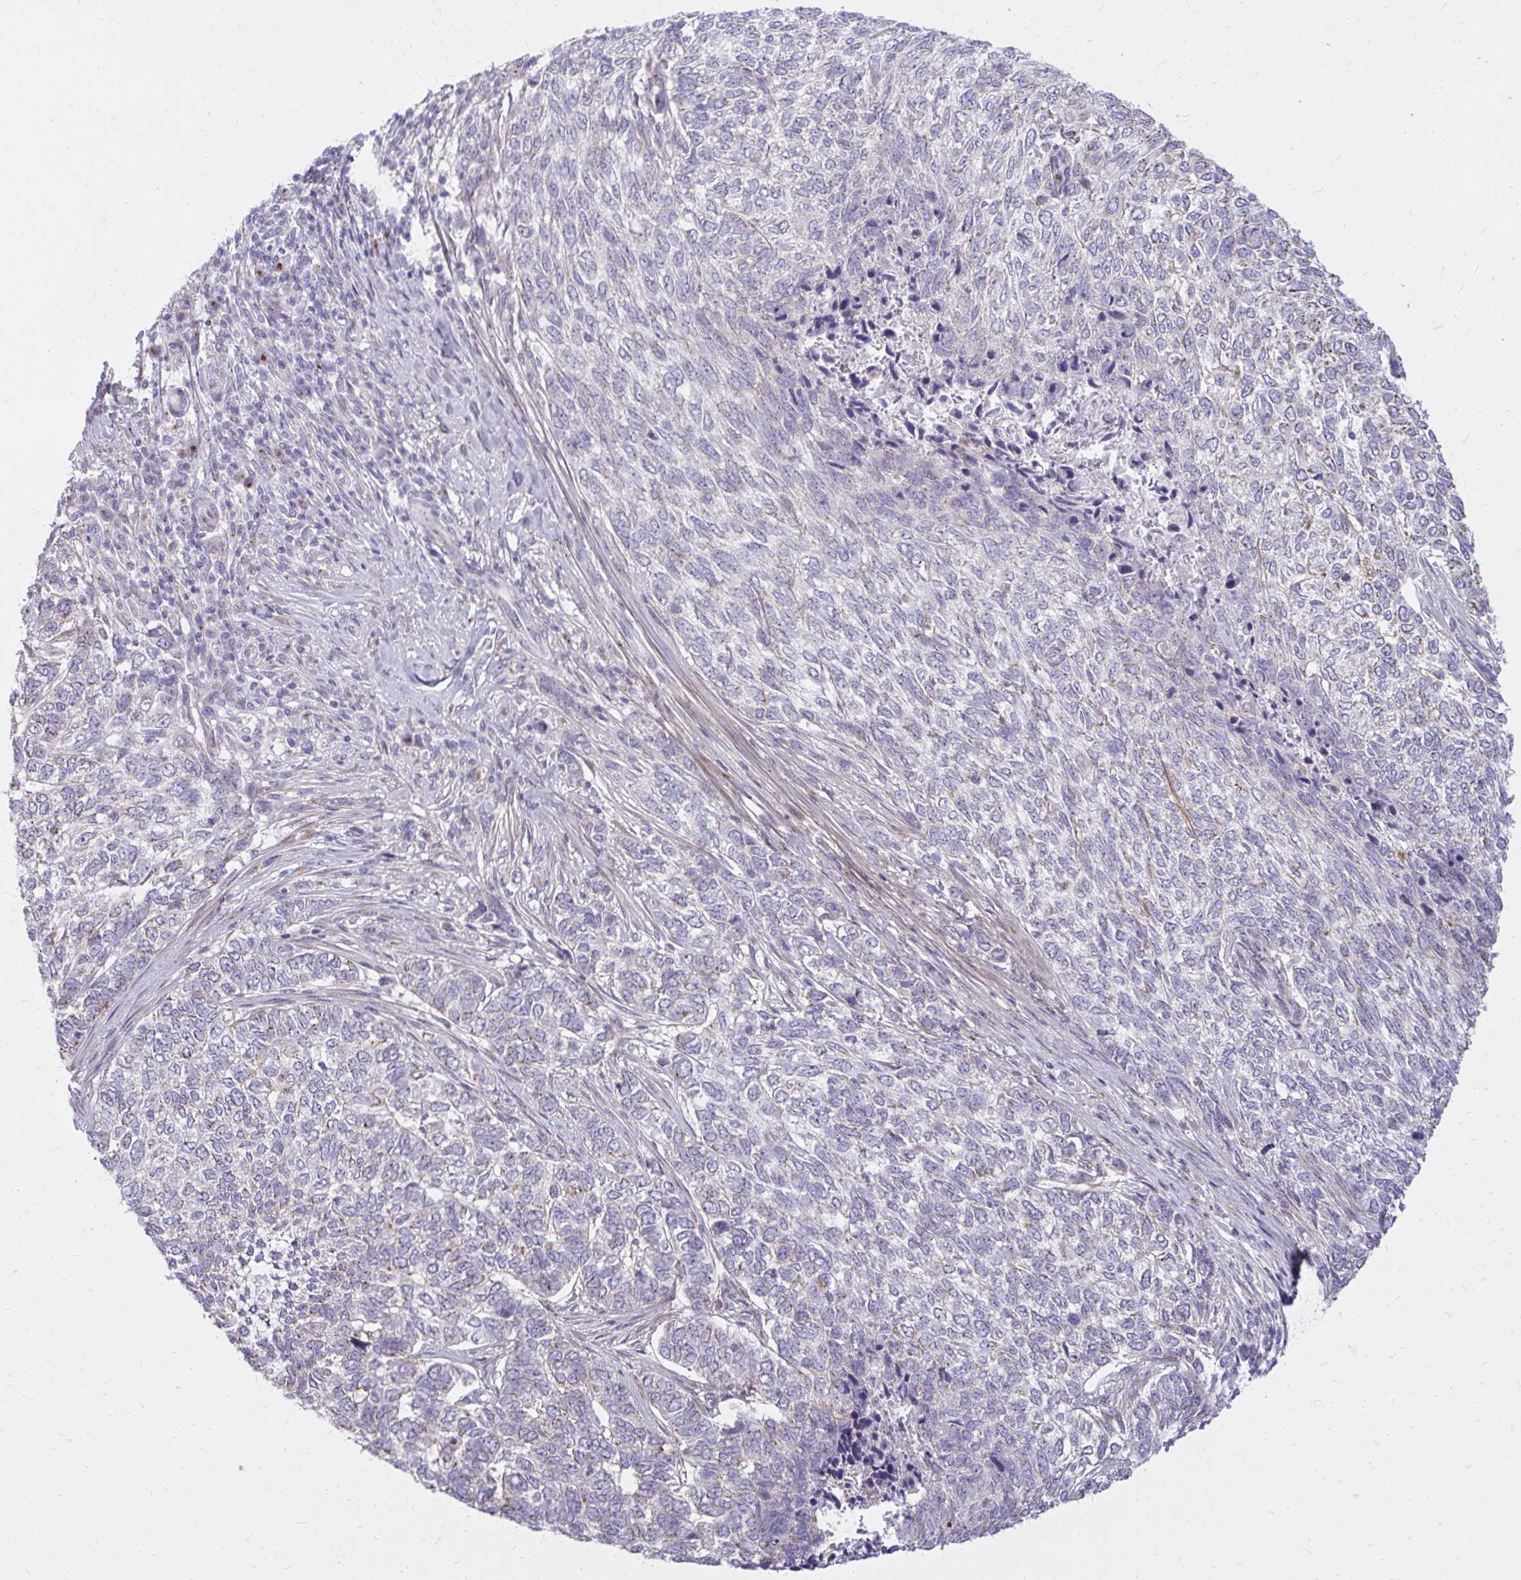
{"staining": {"intensity": "negative", "quantity": "none", "location": "none"}, "tissue": "skin cancer", "cell_type": "Tumor cells", "image_type": "cancer", "snomed": [{"axis": "morphology", "description": "Basal cell carcinoma"}, {"axis": "topography", "description": "Skin"}], "caption": "Immunohistochemistry micrograph of neoplastic tissue: human skin basal cell carcinoma stained with DAB exhibits no significant protein expression in tumor cells.", "gene": "RAB6B", "patient": {"sex": "female", "age": 65}}